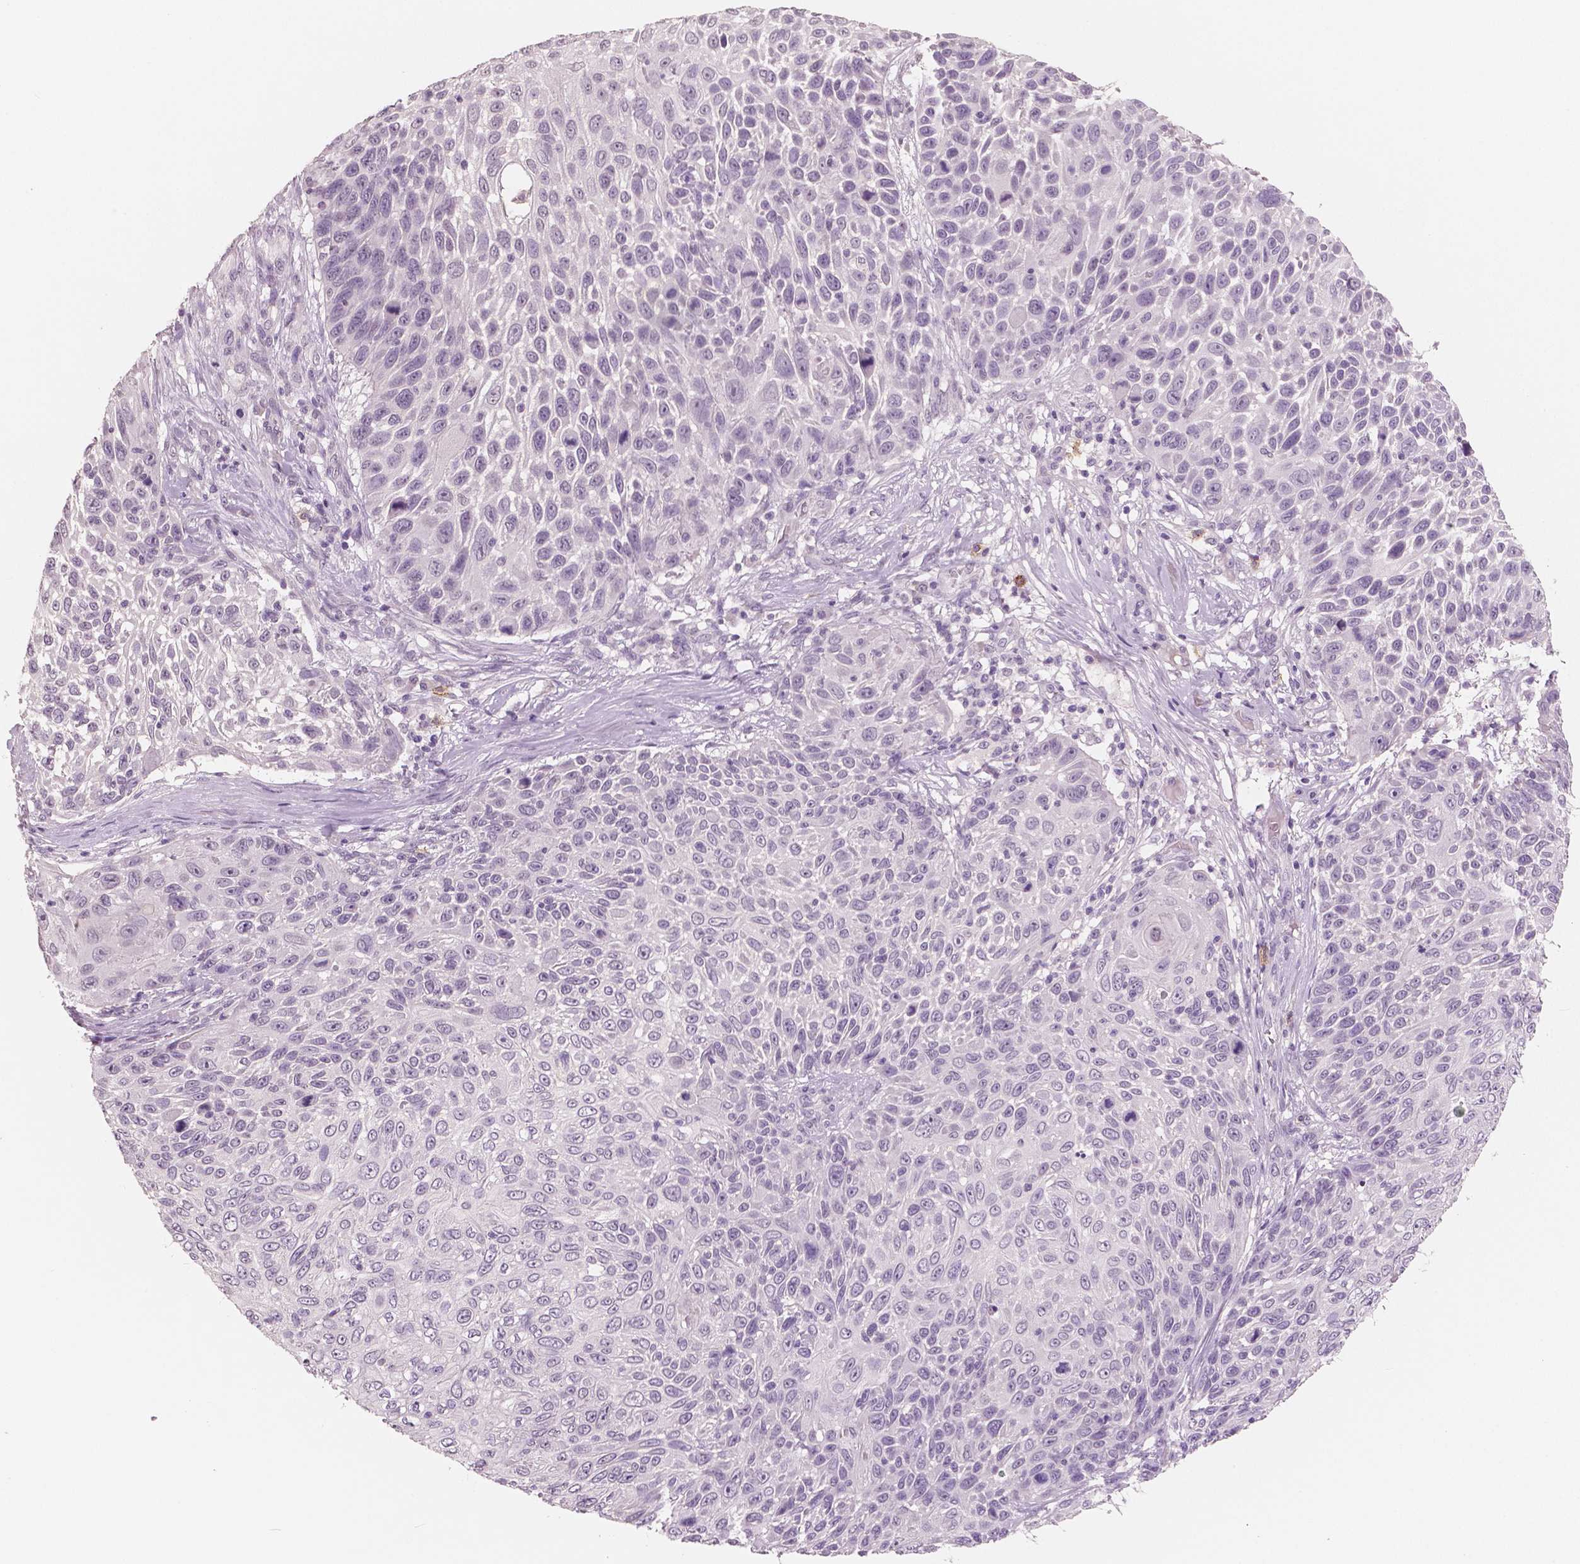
{"staining": {"intensity": "negative", "quantity": "none", "location": "none"}, "tissue": "skin cancer", "cell_type": "Tumor cells", "image_type": "cancer", "snomed": [{"axis": "morphology", "description": "Squamous cell carcinoma, NOS"}, {"axis": "topography", "description": "Skin"}], "caption": "Micrograph shows no protein expression in tumor cells of skin squamous cell carcinoma tissue.", "gene": "KIT", "patient": {"sex": "male", "age": 92}}